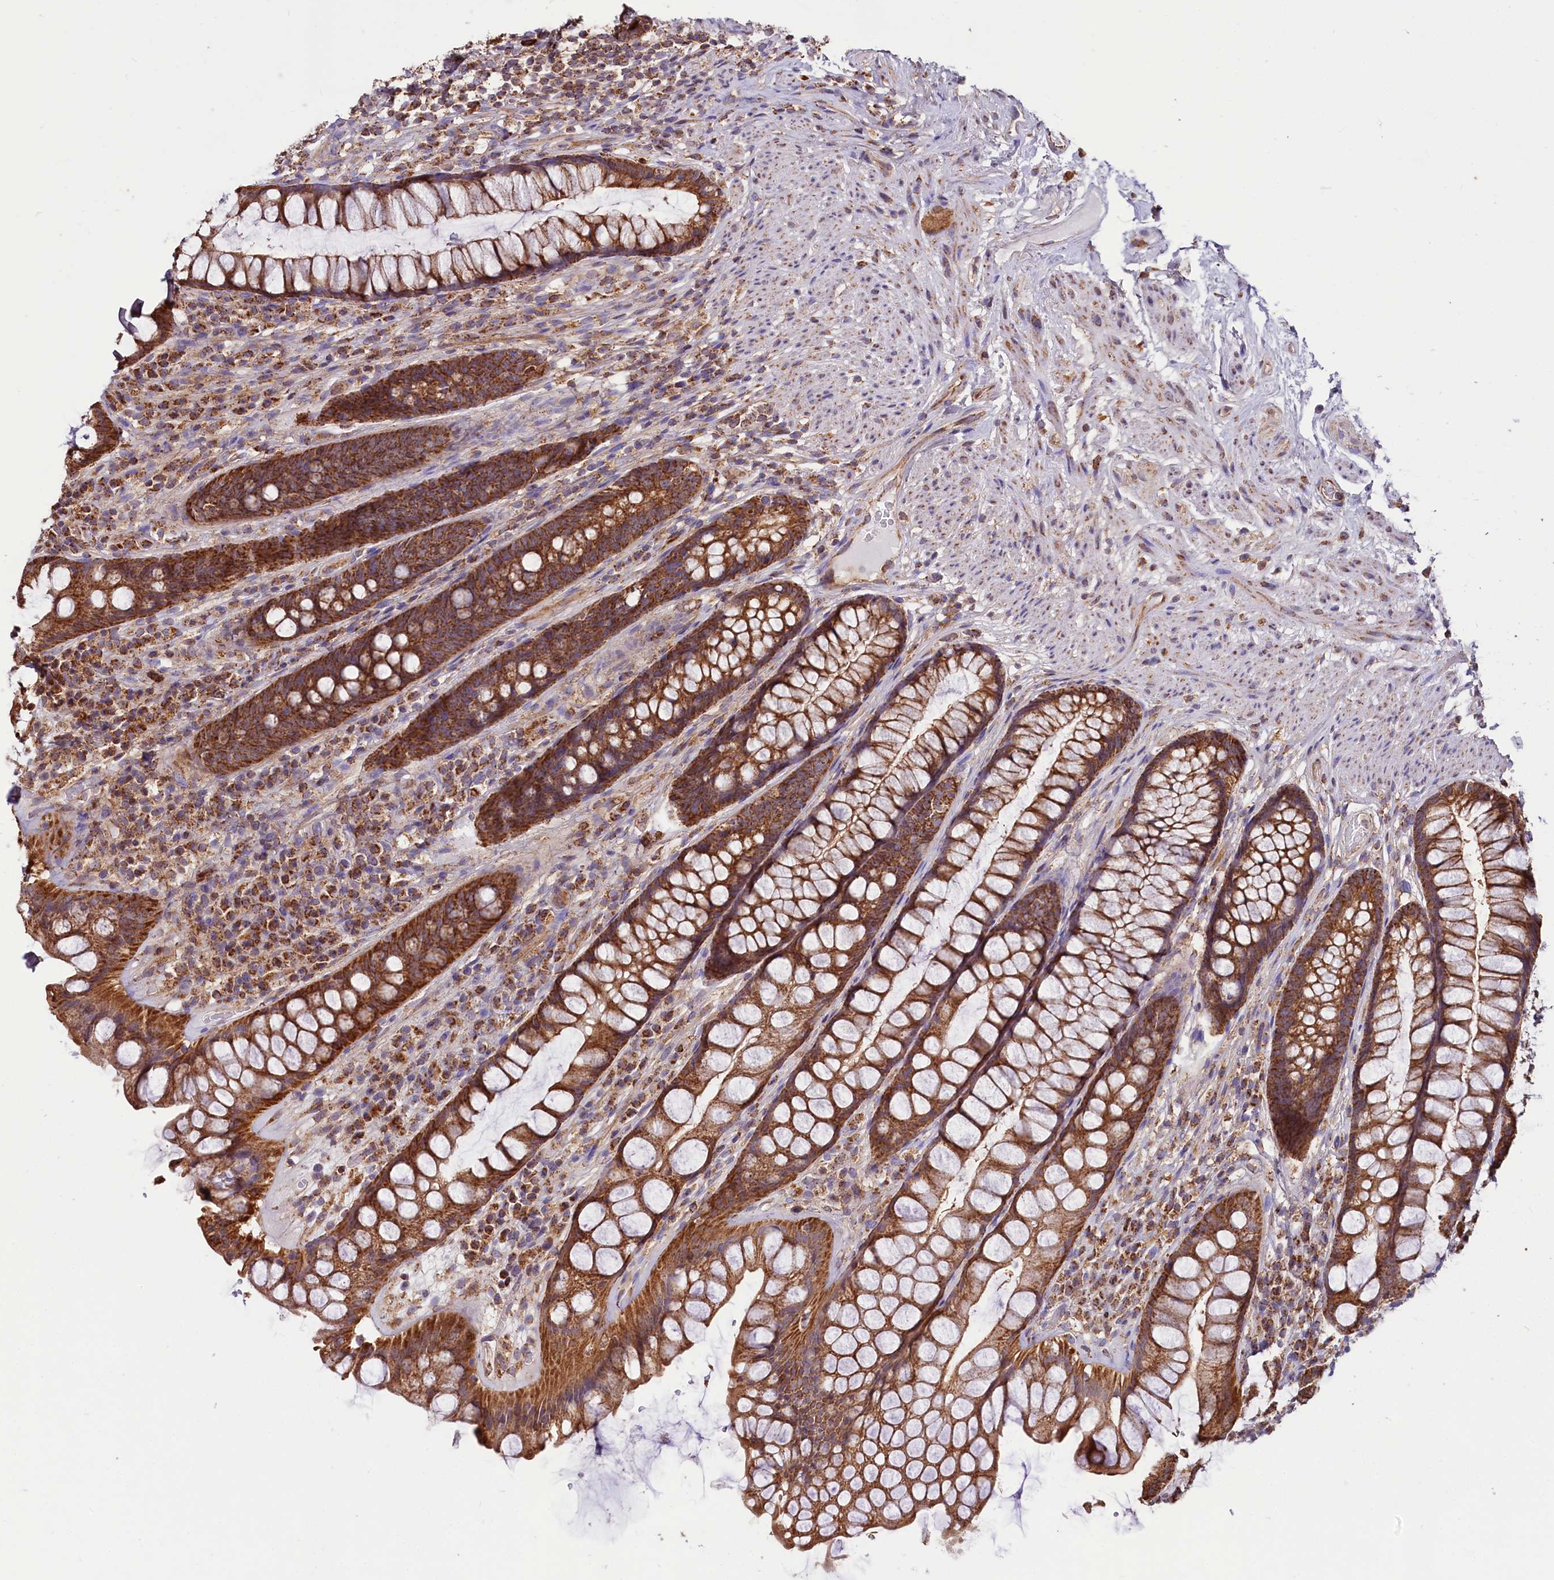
{"staining": {"intensity": "strong", "quantity": ">75%", "location": "cytoplasmic/membranous"}, "tissue": "rectum", "cell_type": "Glandular cells", "image_type": "normal", "snomed": [{"axis": "morphology", "description": "Normal tissue, NOS"}, {"axis": "topography", "description": "Rectum"}], "caption": "Protein staining of unremarkable rectum displays strong cytoplasmic/membranous positivity in approximately >75% of glandular cells.", "gene": "NUDT15", "patient": {"sex": "male", "age": 74}}